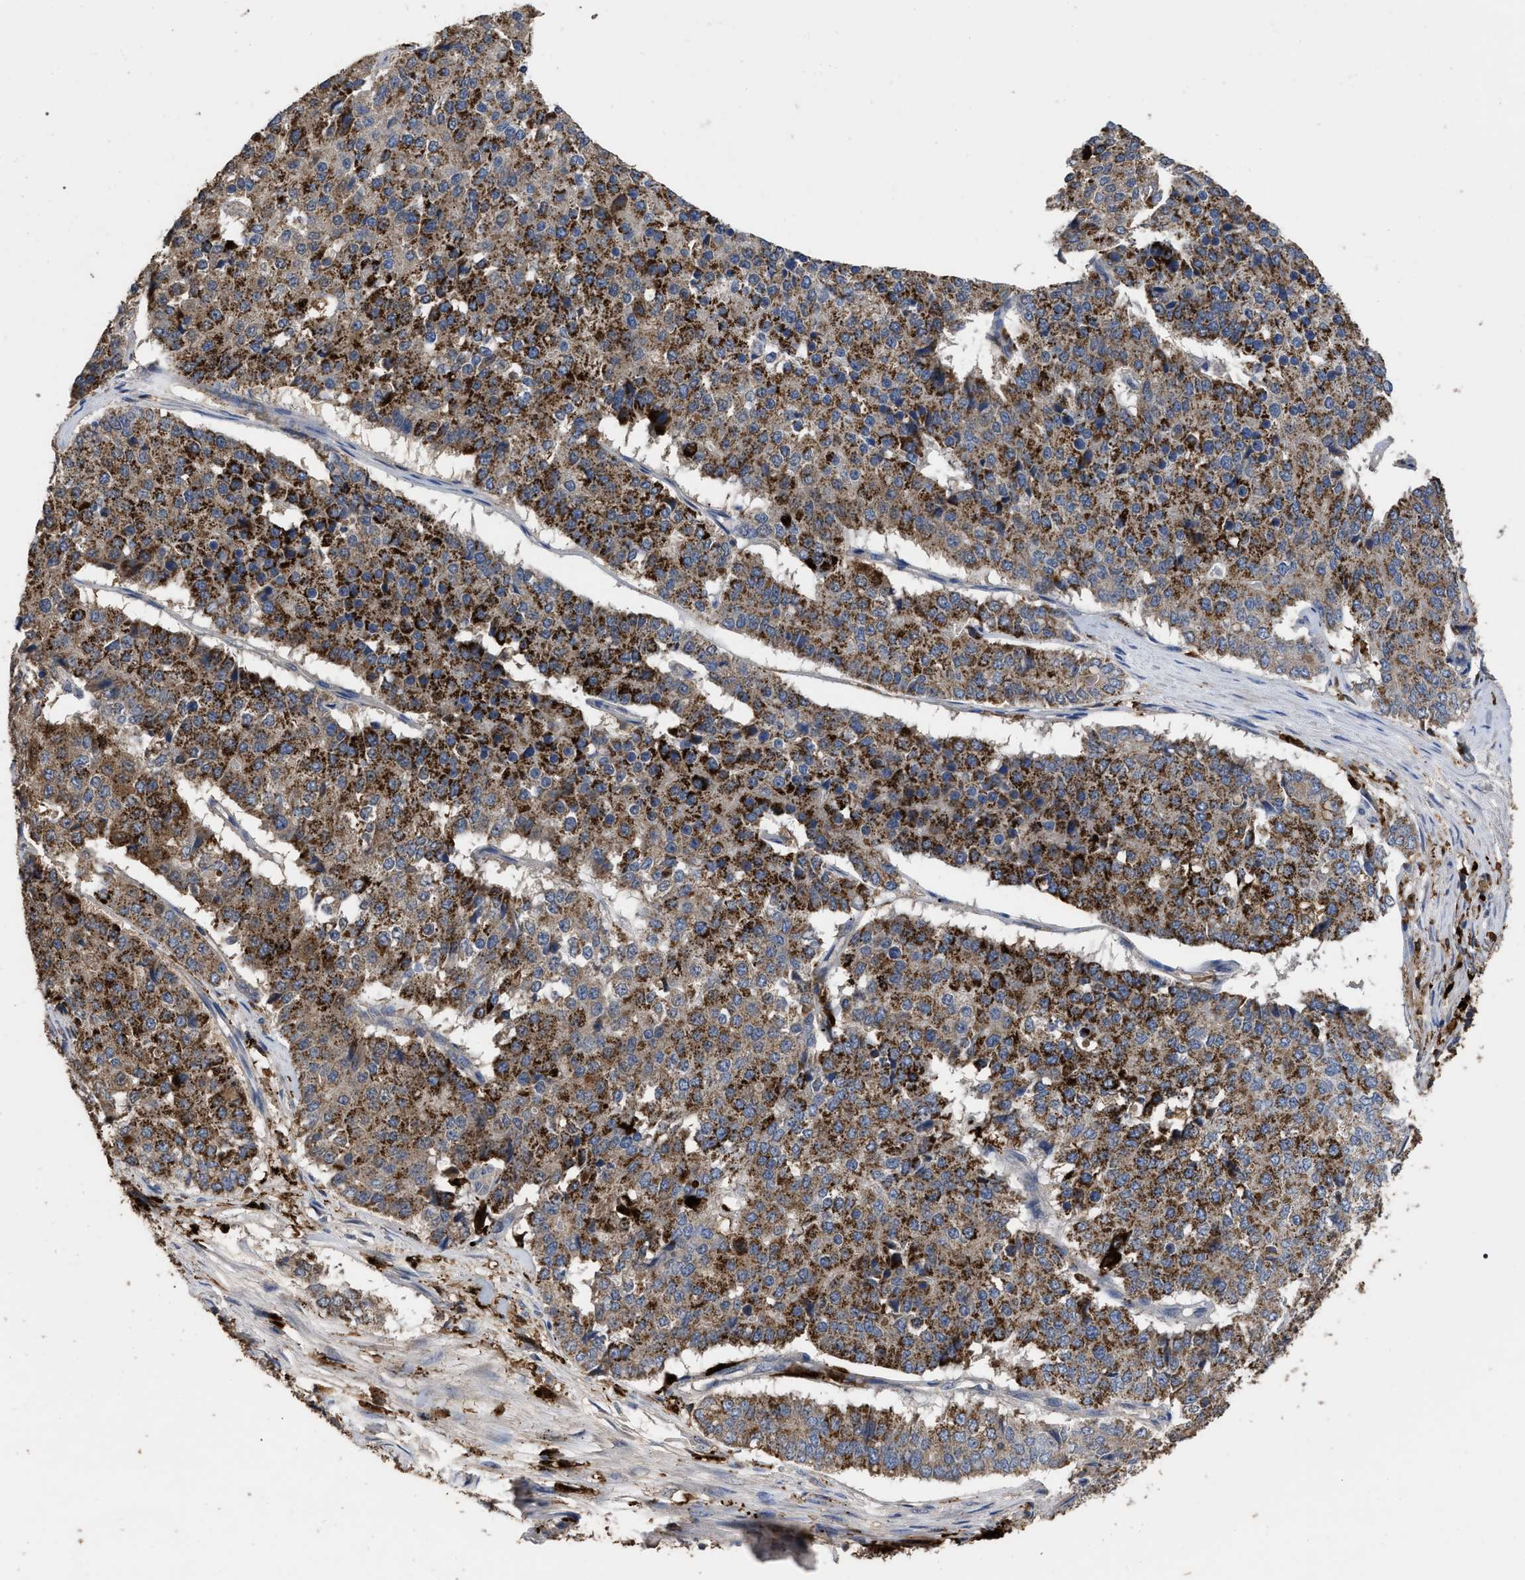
{"staining": {"intensity": "strong", "quantity": ">75%", "location": "cytoplasmic/membranous"}, "tissue": "pancreatic cancer", "cell_type": "Tumor cells", "image_type": "cancer", "snomed": [{"axis": "morphology", "description": "Adenocarcinoma, NOS"}, {"axis": "topography", "description": "Pancreas"}], "caption": "Immunohistochemical staining of human adenocarcinoma (pancreatic) exhibits high levels of strong cytoplasmic/membranous positivity in about >75% of tumor cells.", "gene": "GPR179", "patient": {"sex": "male", "age": 50}}